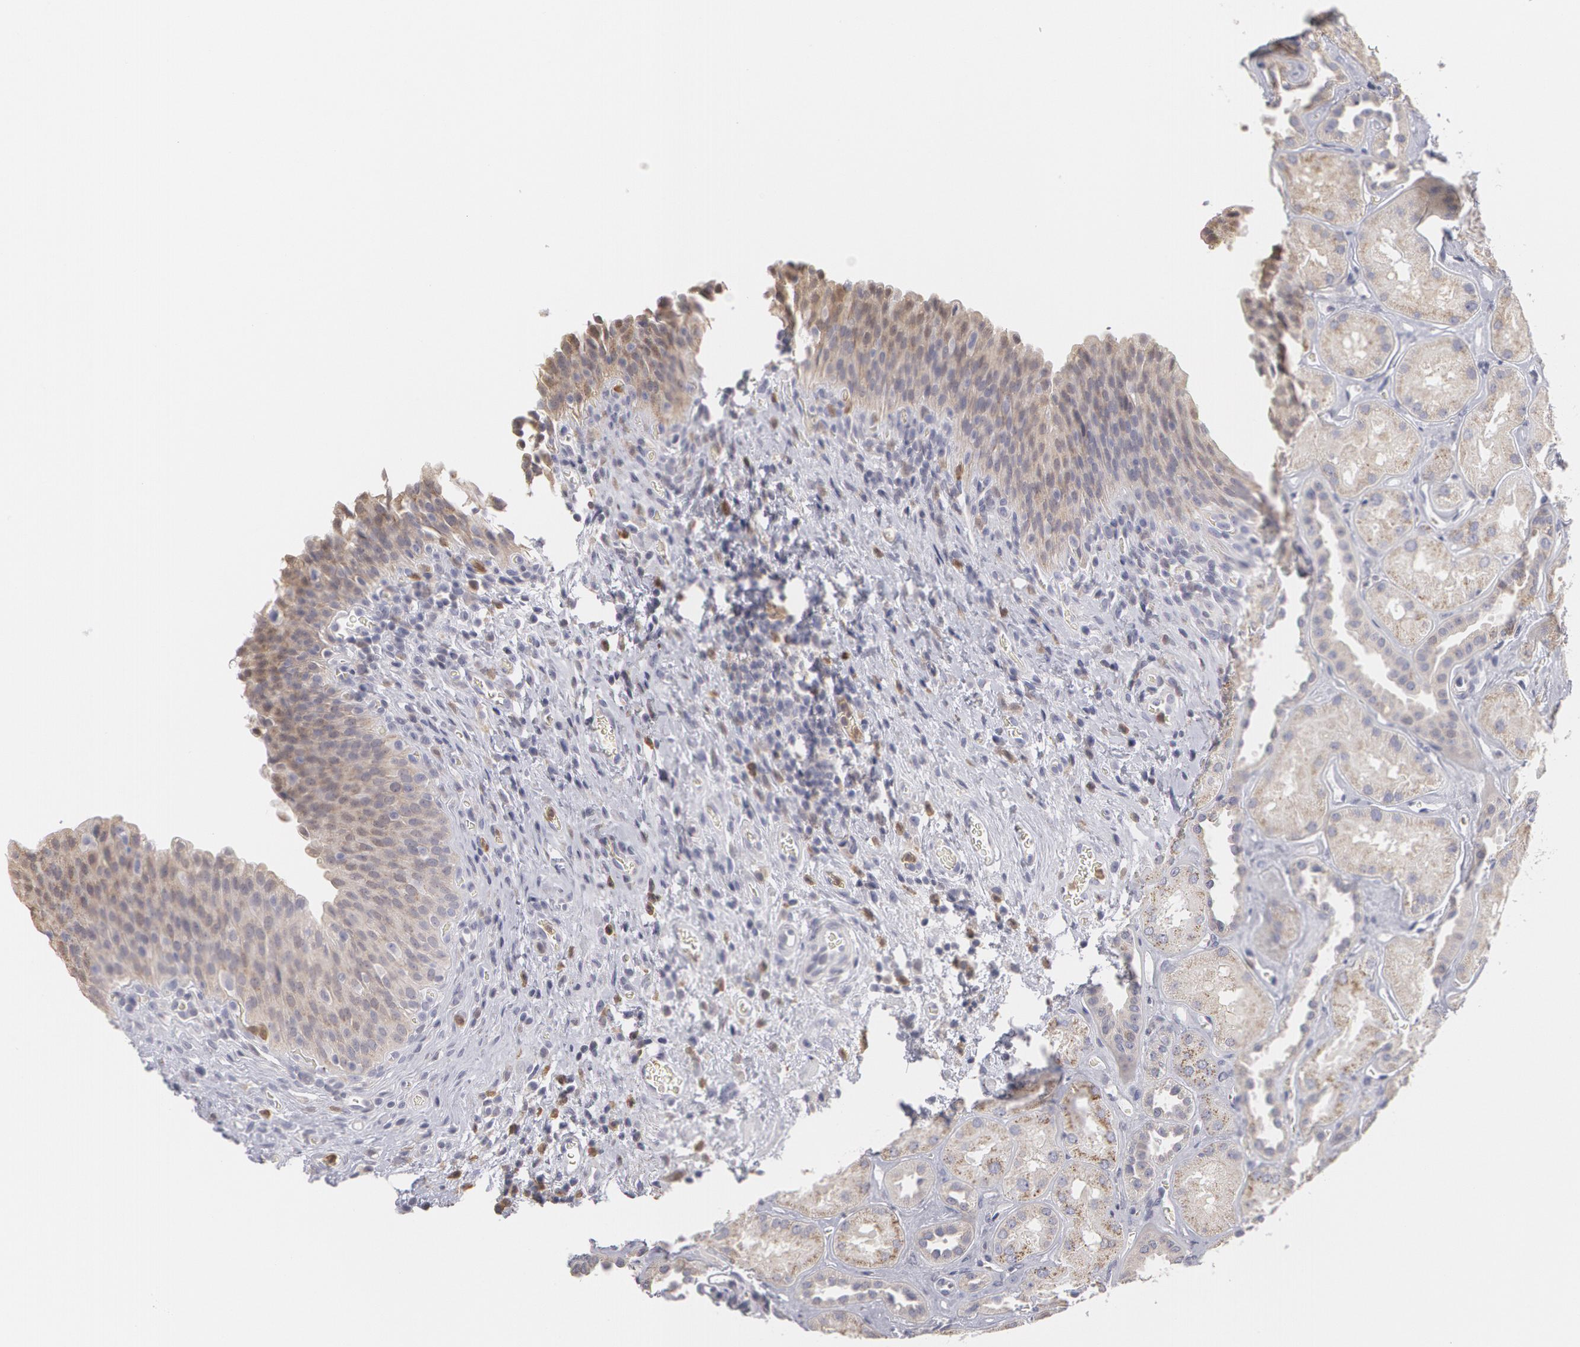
{"staining": {"intensity": "weak", "quantity": ">75%", "location": "cytoplasmic/membranous"}, "tissue": "urinary bladder", "cell_type": "Urothelial cells", "image_type": "normal", "snomed": [{"axis": "morphology", "description": "Normal tissue, NOS"}, {"axis": "topography", "description": "Urinary bladder"}], "caption": "This photomicrograph demonstrates IHC staining of normal human urinary bladder, with low weak cytoplasmic/membranous staining in approximately >75% of urothelial cells.", "gene": "CAT", "patient": {"sex": "male", "age": 51}}